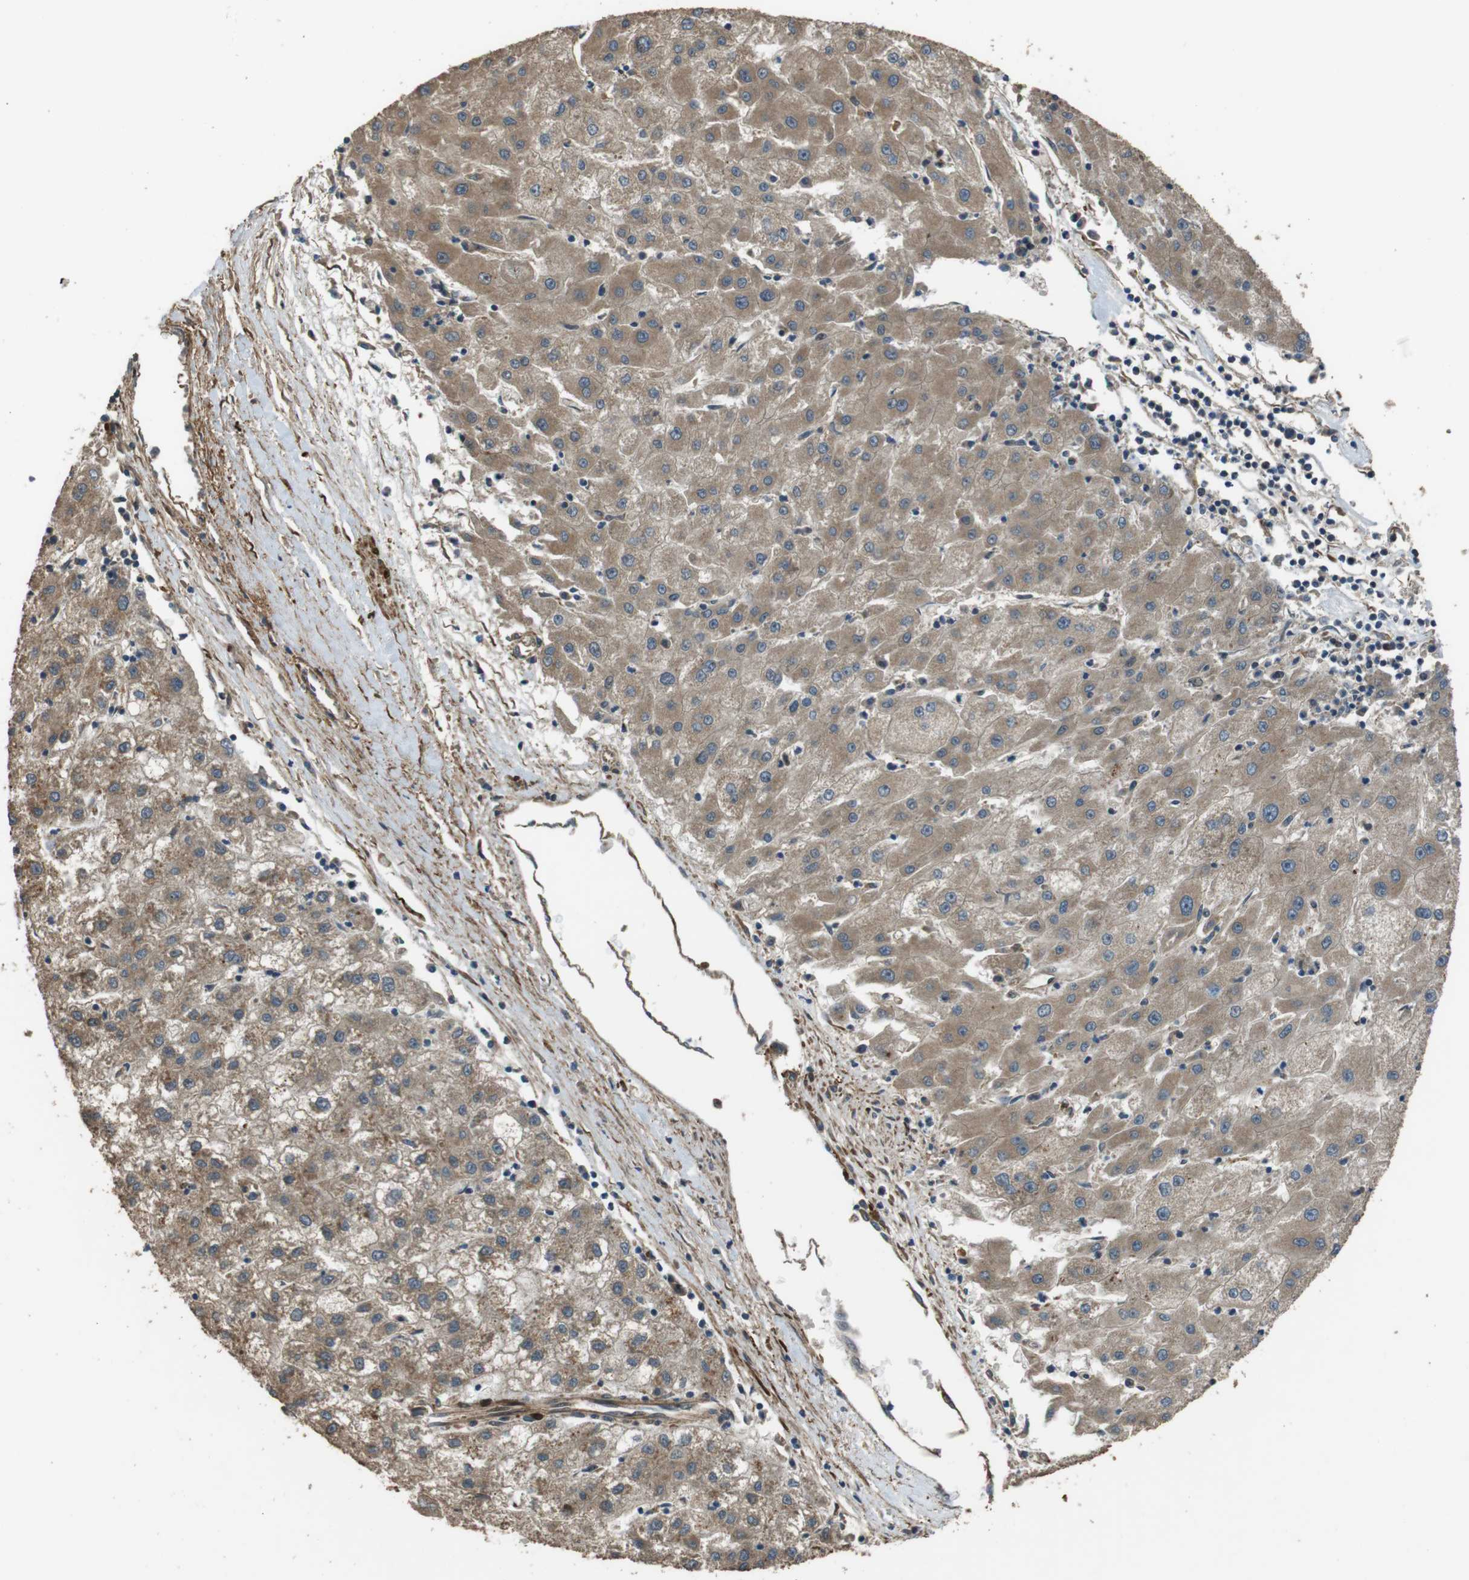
{"staining": {"intensity": "moderate", "quantity": ">75%", "location": "cytoplasmic/membranous"}, "tissue": "liver cancer", "cell_type": "Tumor cells", "image_type": "cancer", "snomed": [{"axis": "morphology", "description": "Carcinoma, Hepatocellular, NOS"}, {"axis": "topography", "description": "Liver"}], "caption": "Hepatocellular carcinoma (liver) was stained to show a protein in brown. There is medium levels of moderate cytoplasmic/membranous expression in approximately >75% of tumor cells. (DAB (3,3'-diaminobenzidine) = brown stain, brightfield microscopy at high magnification).", "gene": "MSRB3", "patient": {"sex": "male", "age": 72}}